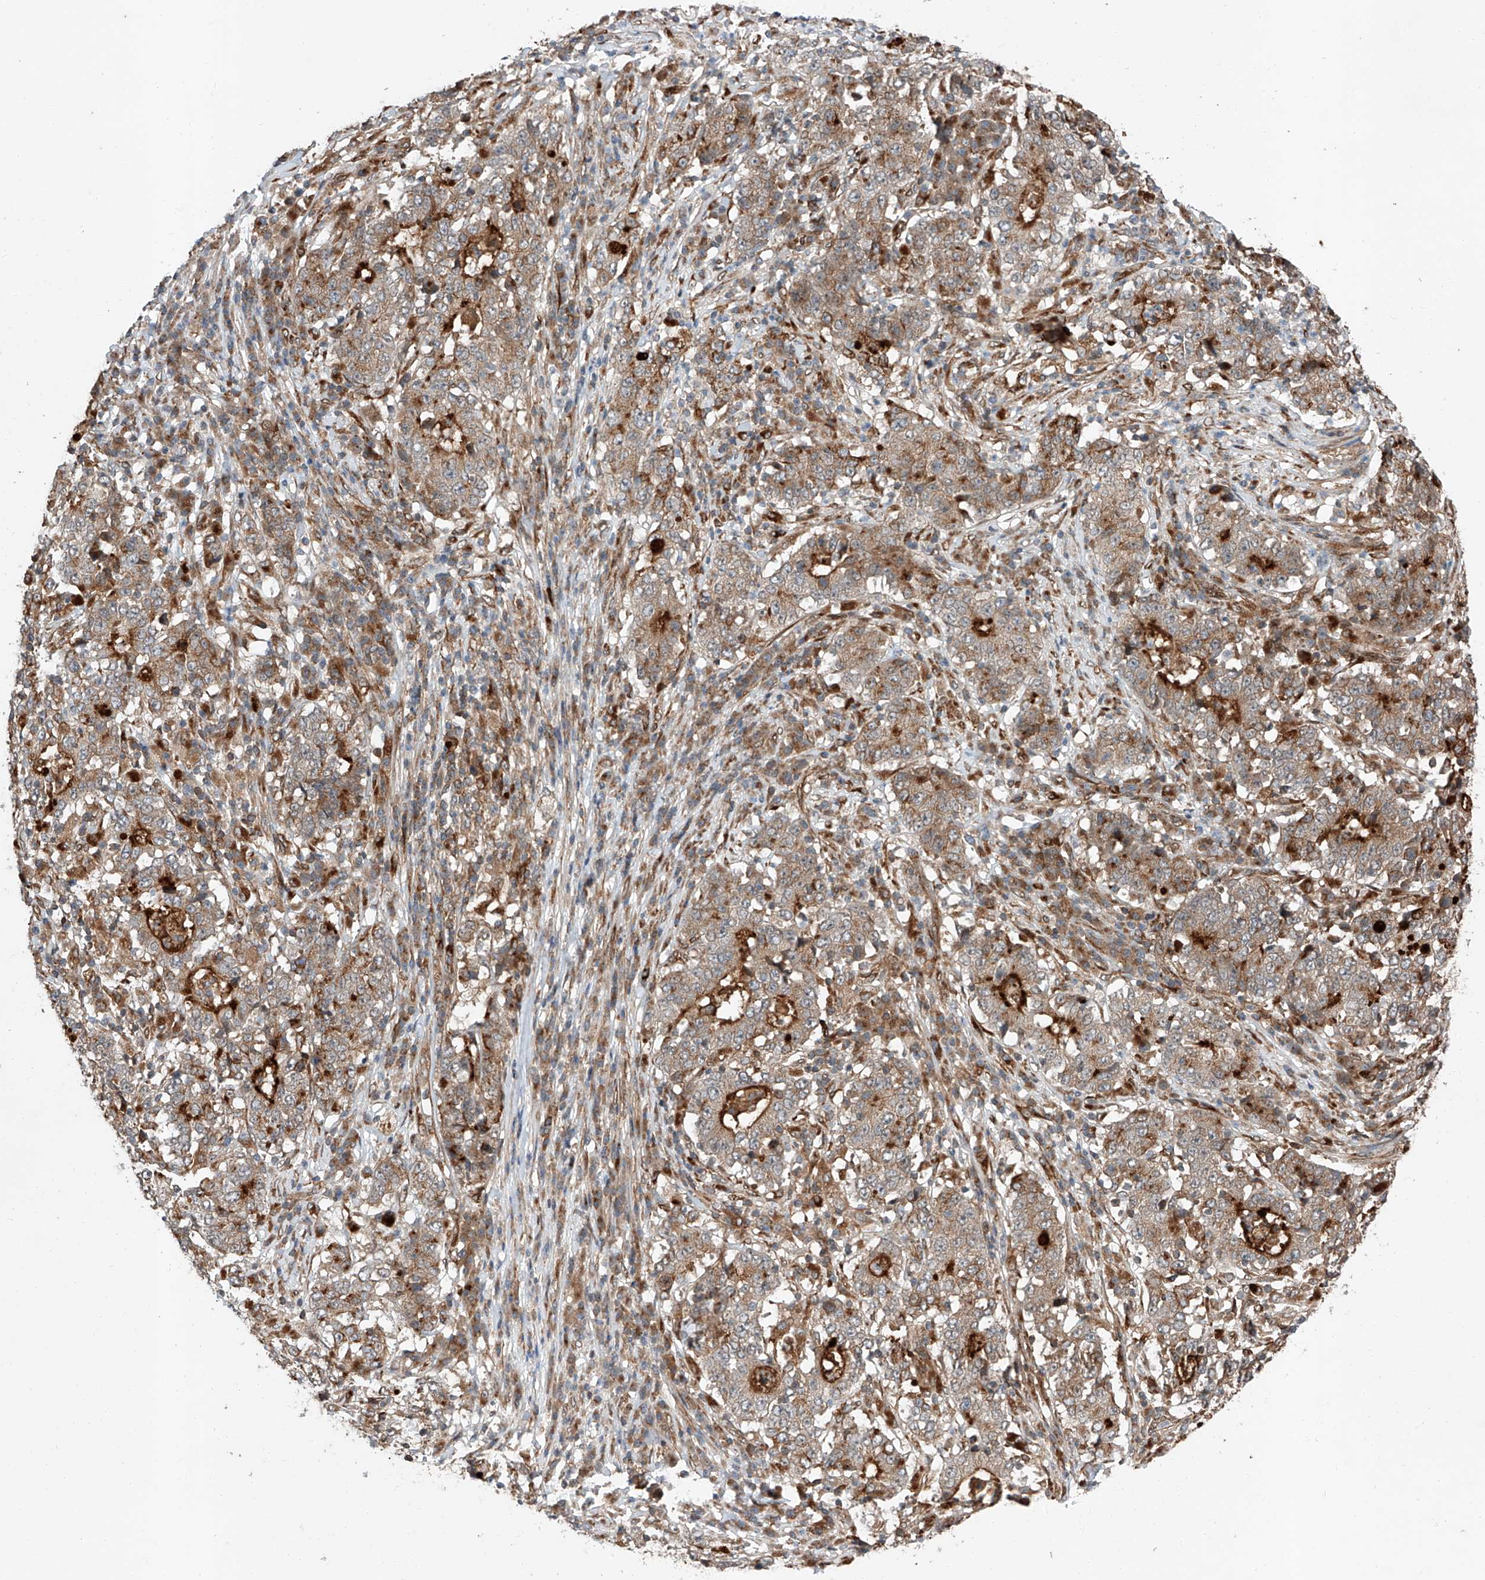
{"staining": {"intensity": "strong", "quantity": "25%-75%", "location": "cytoplasmic/membranous"}, "tissue": "stomach cancer", "cell_type": "Tumor cells", "image_type": "cancer", "snomed": [{"axis": "morphology", "description": "Adenocarcinoma, NOS"}, {"axis": "topography", "description": "Stomach"}], "caption": "Immunohistochemistry (IHC) photomicrograph of neoplastic tissue: human stomach cancer stained using immunohistochemistry (IHC) displays high levels of strong protein expression localized specifically in the cytoplasmic/membranous of tumor cells, appearing as a cytoplasmic/membranous brown color.", "gene": "ZFP28", "patient": {"sex": "male", "age": 59}}